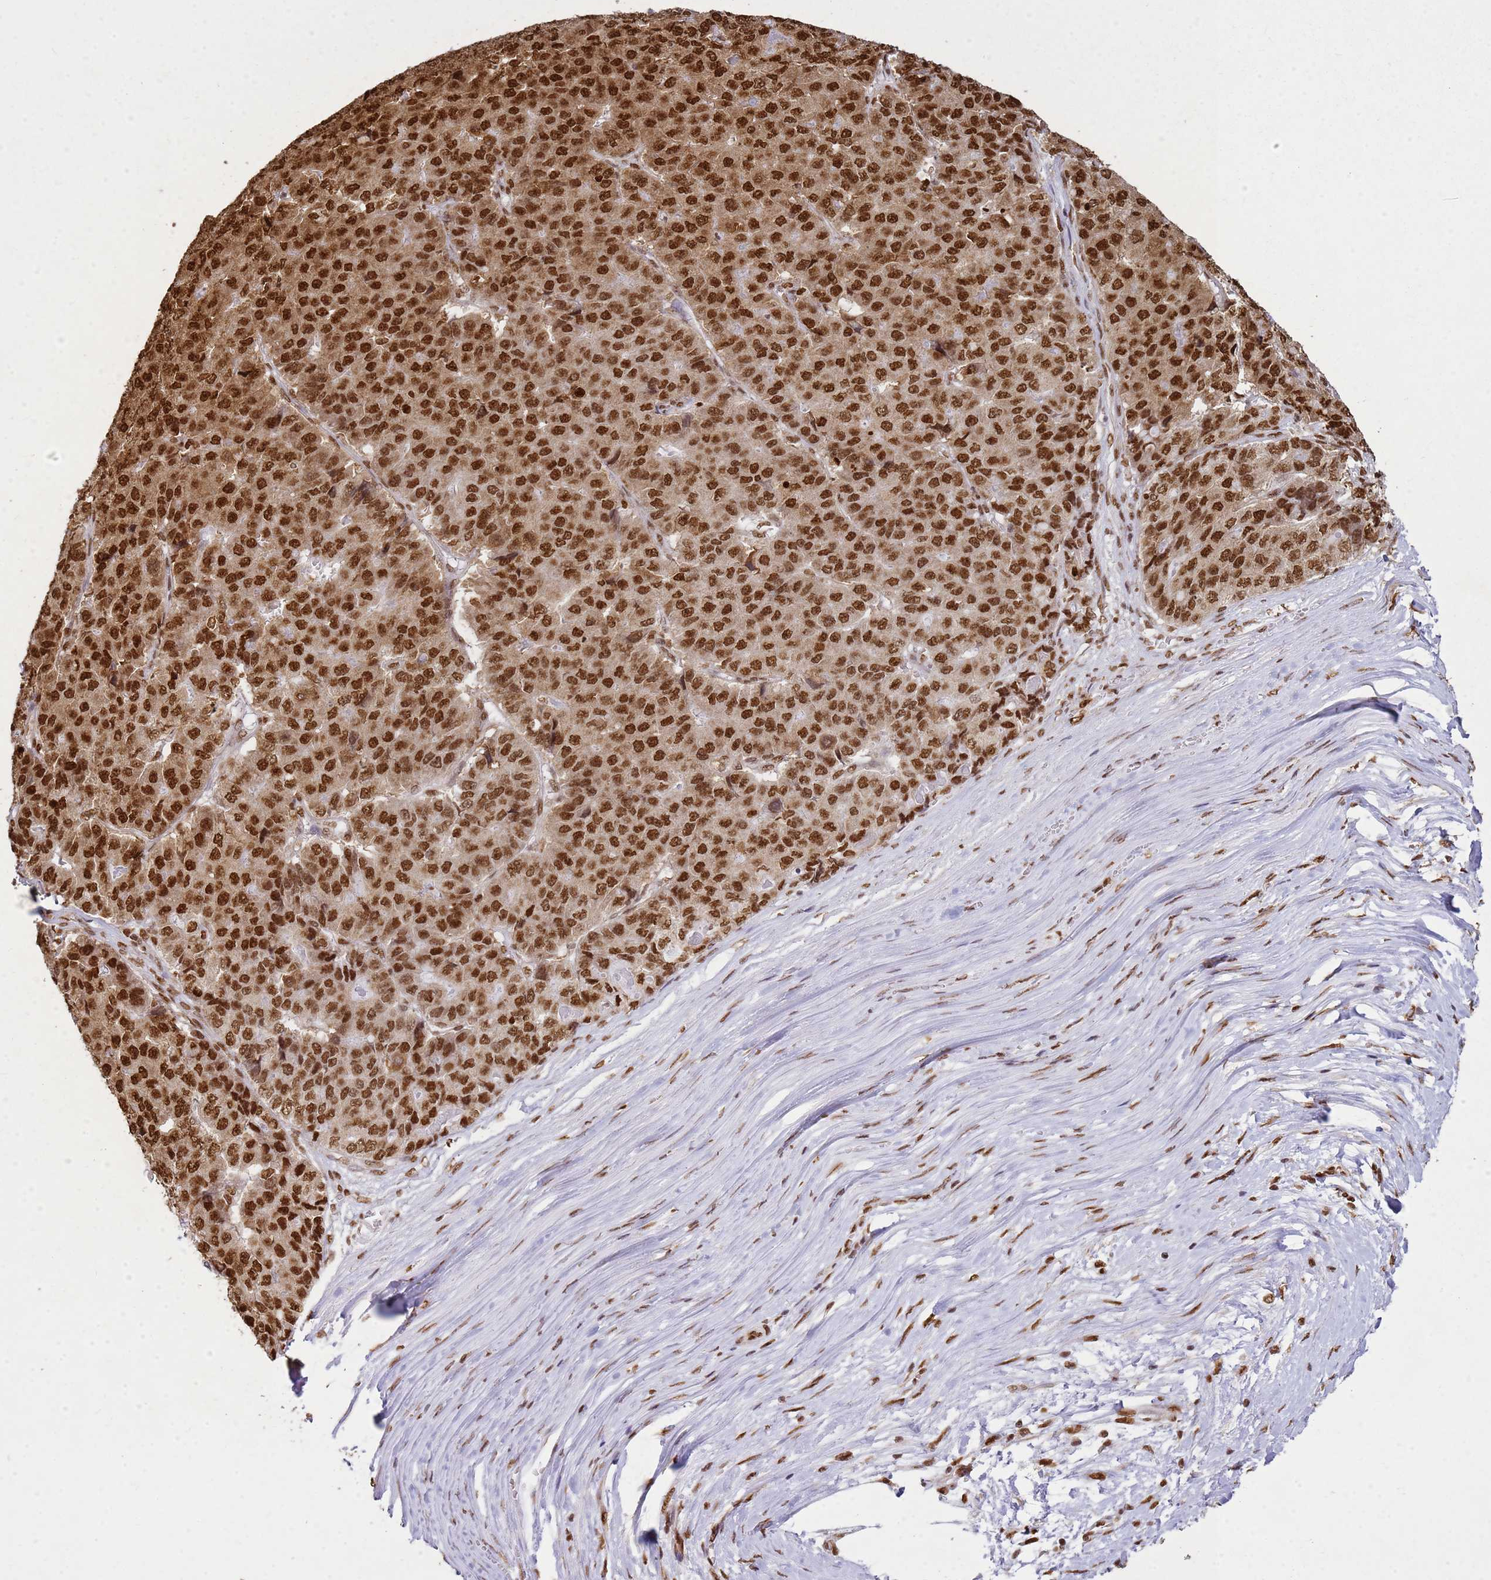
{"staining": {"intensity": "strong", "quantity": ">75%", "location": "nuclear"}, "tissue": "pancreatic cancer", "cell_type": "Tumor cells", "image_type": "cancer", "snomed": [{"axis": "morphology", "description": "Adenocarcinoma, NOS"}, {"axis": "topography", "description": "Pancreas"}], "caption": "Strong nuclear staining is seen in approximately >75% of tumor cells in adenocarcinoma (pancreatic).", "gene": "APEX1", "patient": {"sex": "male", "age": 50}}